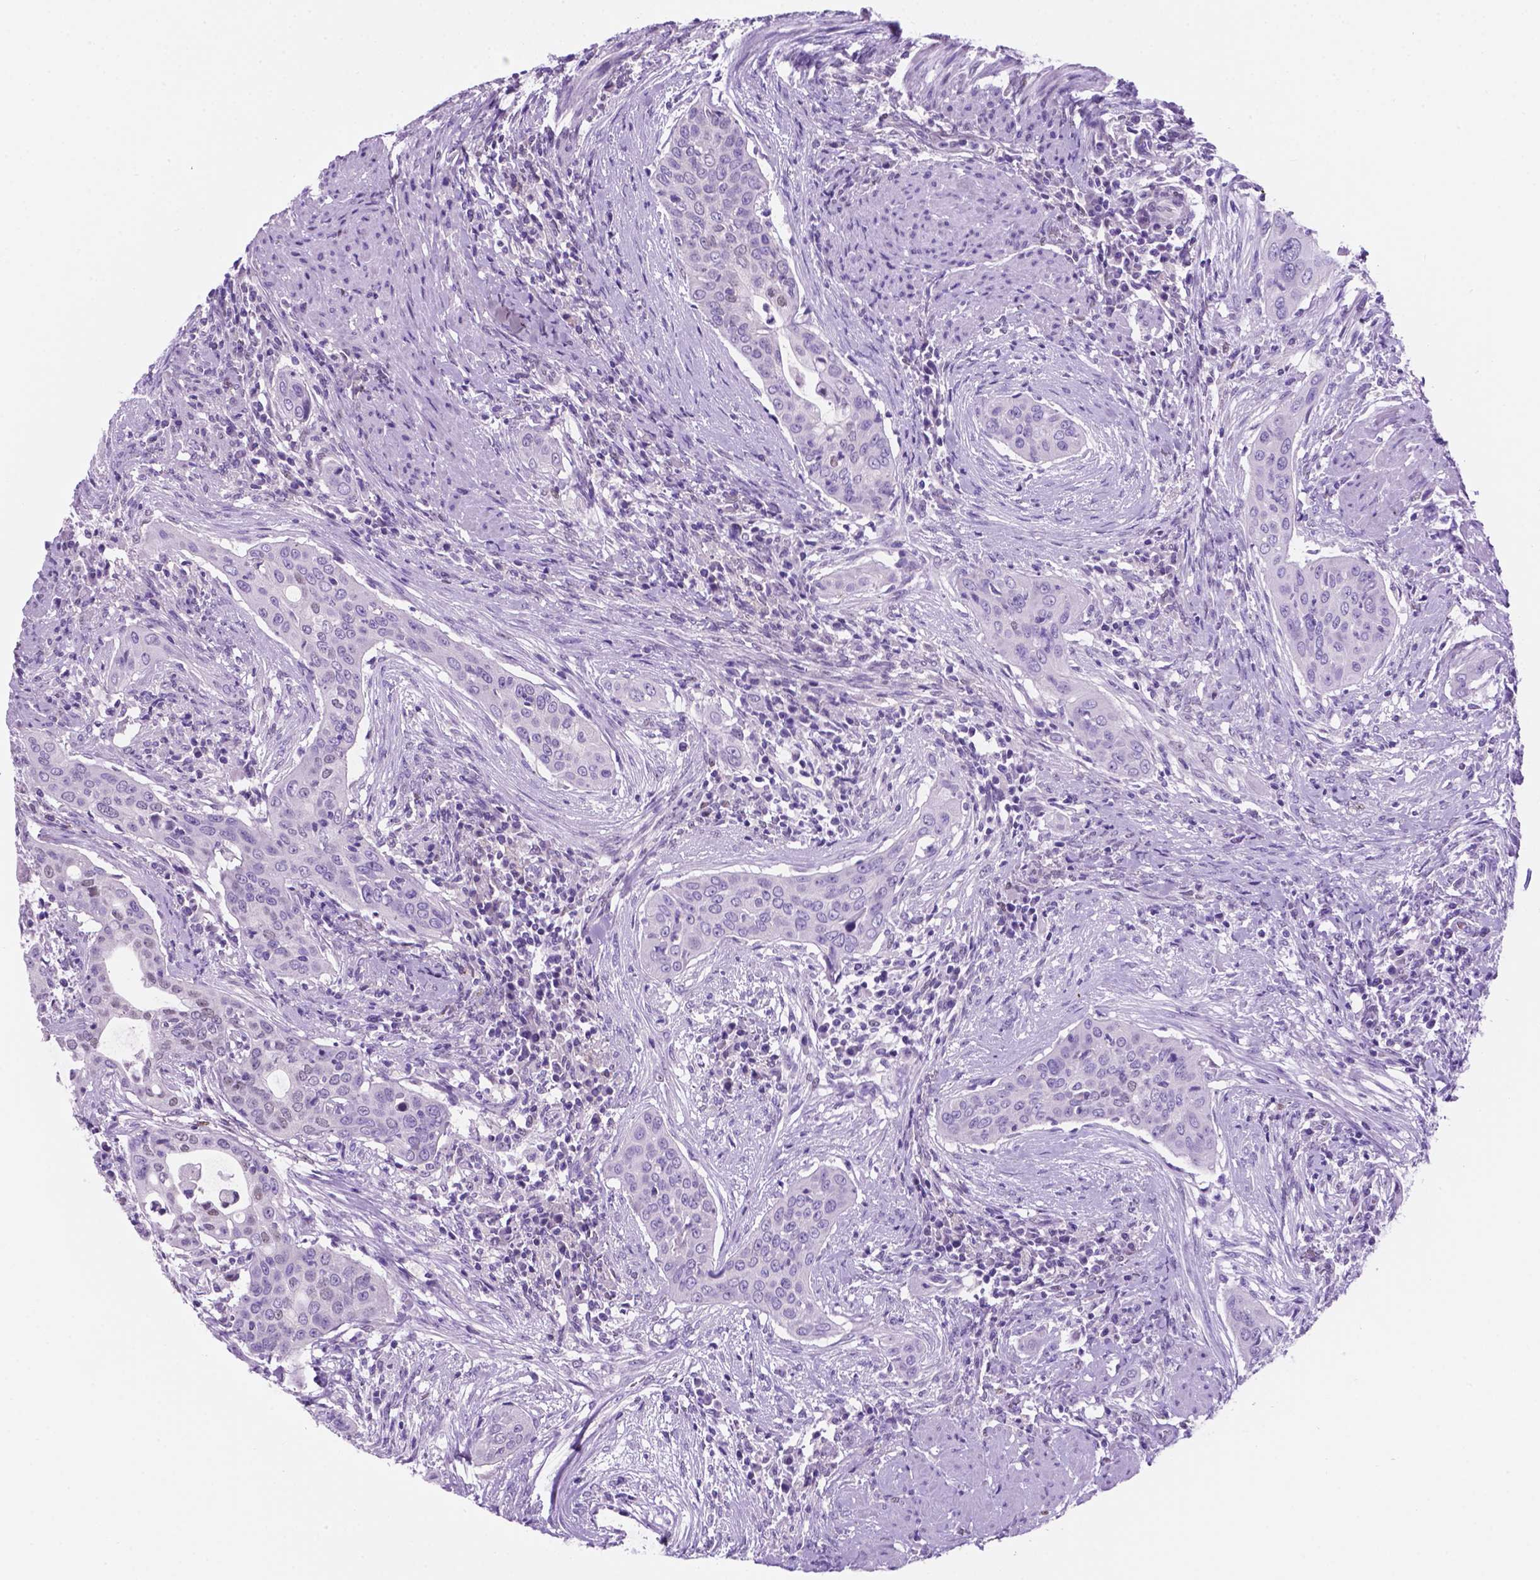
{"staining": {"intensity": "negative", "quantity": "none", "location": "none"}, "tissue": "urothelial cancer", "cell_type": "Tumor cells", "image_type": "cancer", "snomed": [{"axis": "morphology", "description": "Urothelial carcinoma, High grade"}, {"axis": "topography", "description": "Urinary bladder"}], "caption": "The micrograph displays no staining of tumor cells in urothelial cancer. Nuclei are stained in blue.", "gene": "TMEM210", "patient": {"sex": "male", "age": 82}}